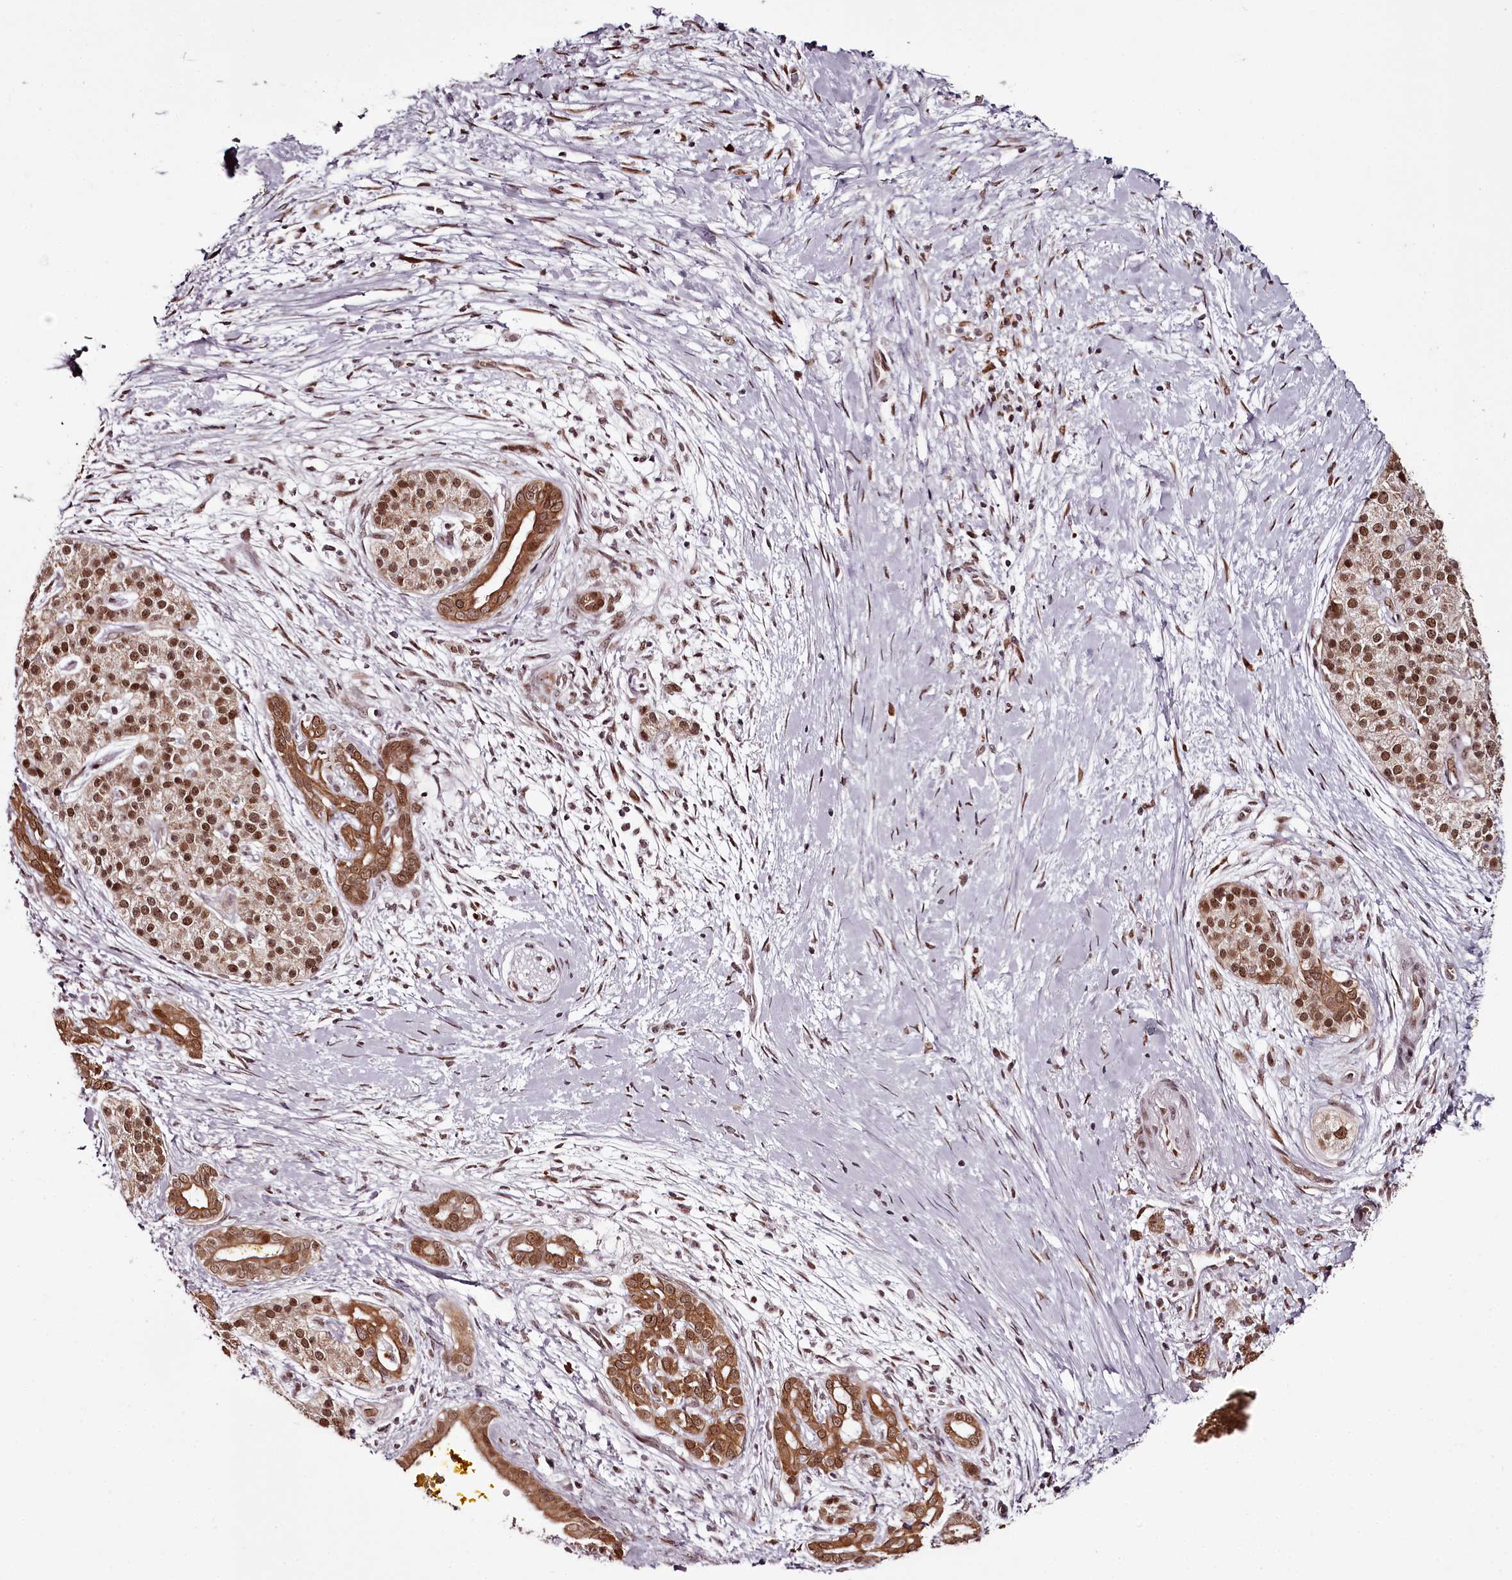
{"staining": {"intensity": "moderate", "quantity": ">75%", "location": "cytoplasmic/membranous,nuclear"}, "tissue": "pancreatic cancer", "cell_type": "Tumor cells", "image_type": "cancer", "snomed": [{"axis": "morphology", "description": "Adenocarcinoma, NOS"}, {"axis": "topography", "description": "Pancreas"}], "caption": "Moderate cytoplasmic/membranous and nuclear positivity for a protein is identified in about >75% of tumor cells of pancreatic adenocarcinoma using IHC.", "gene": "THYN1", "patient": {"sex": "male", "age": 58}}